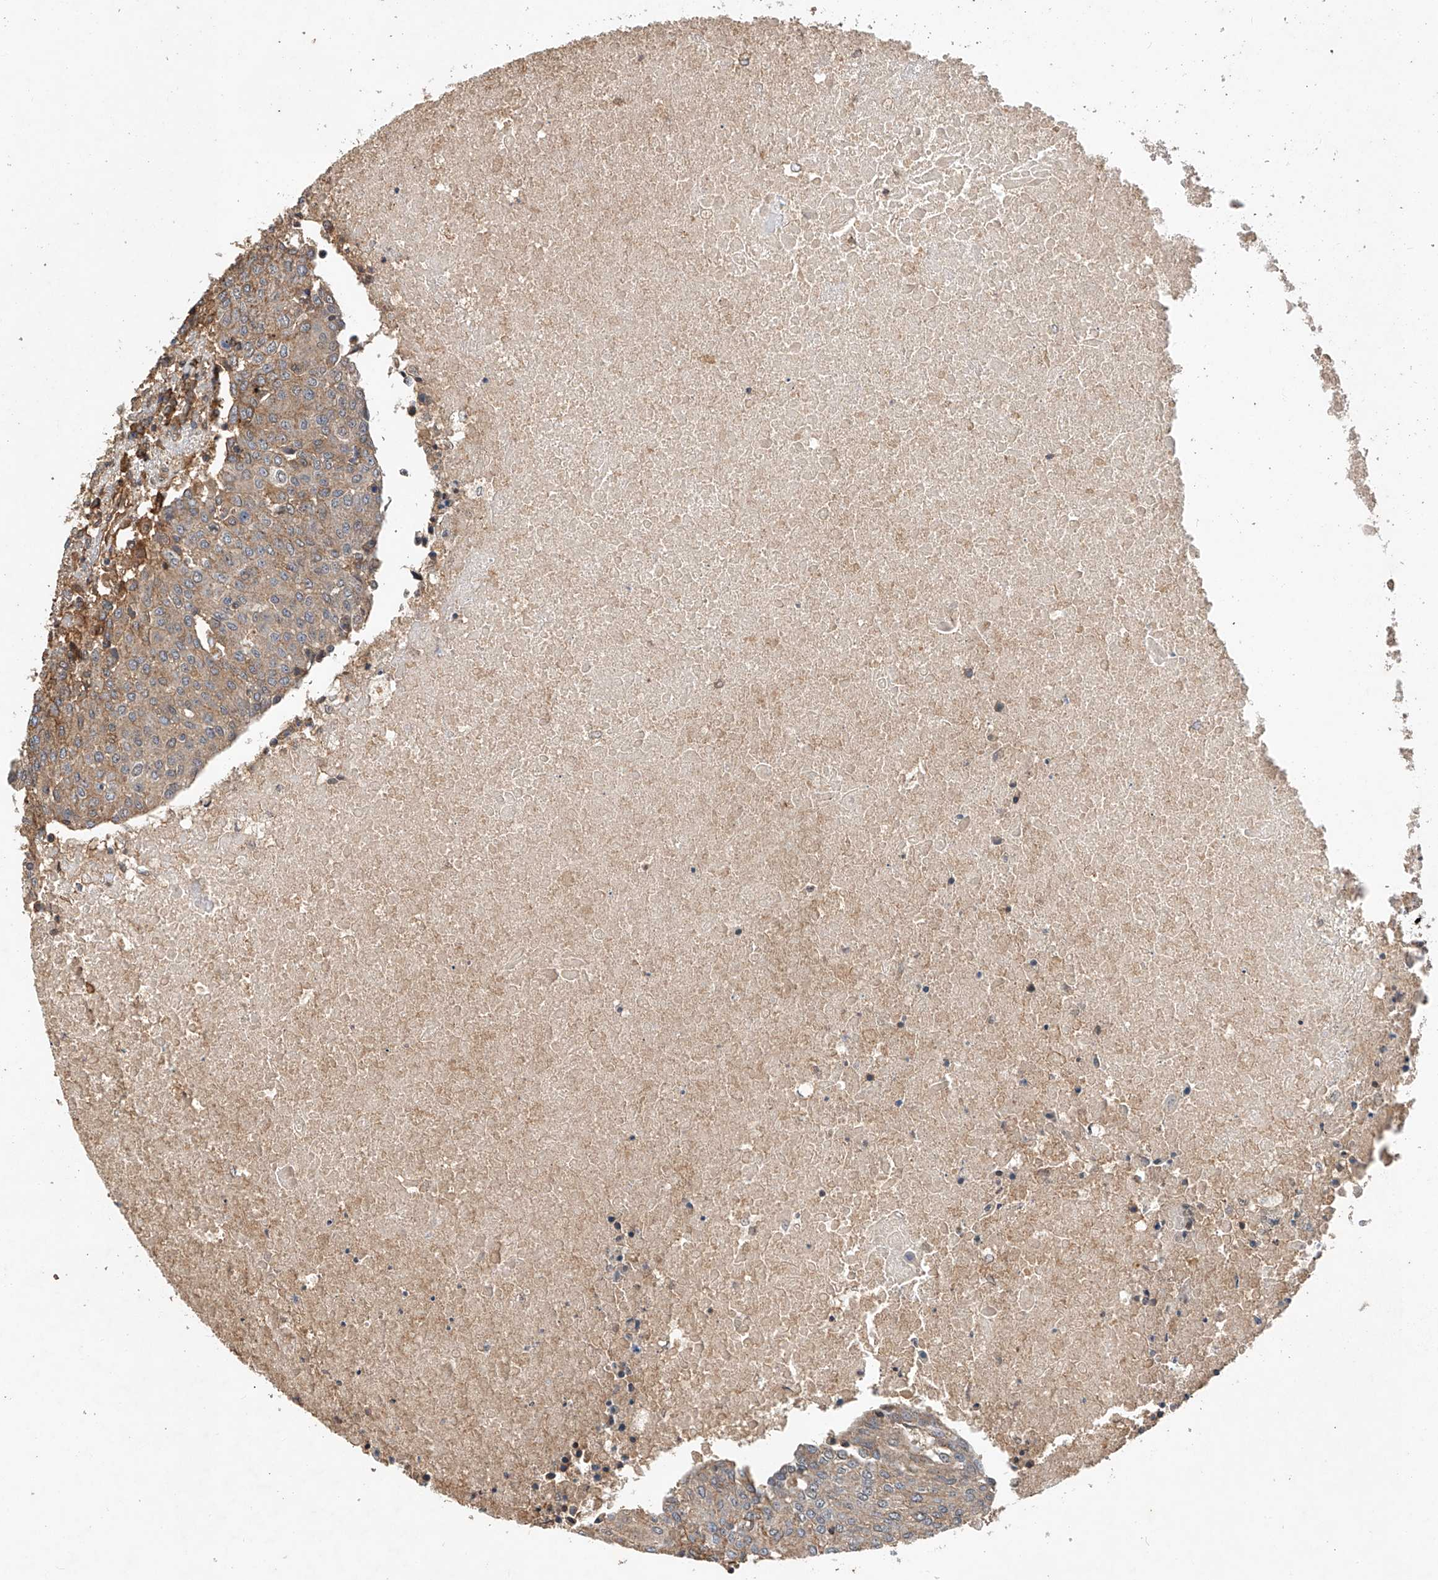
{"staining": {"intensity": "weak", "quantity": ">75%", "location": "cytoplasmic/membranous"}, "tissue": "urothelial cancer", "cell_type": "Tumor cells", "image_type": "cancer", "snomed": [{"axis": "morphology", "description": "Urothelial carcinoma, High grade"}, {"axis": "topography", "description": "Urinary bladder"}], "caption": "Protein staining shows weak cytoplasmic/membranous staining in about >75% of tumor cells in urothelial carcinoma (high-grade).", "gene": "RILPL2", "patient": {"sex": "female", "age": 85}}